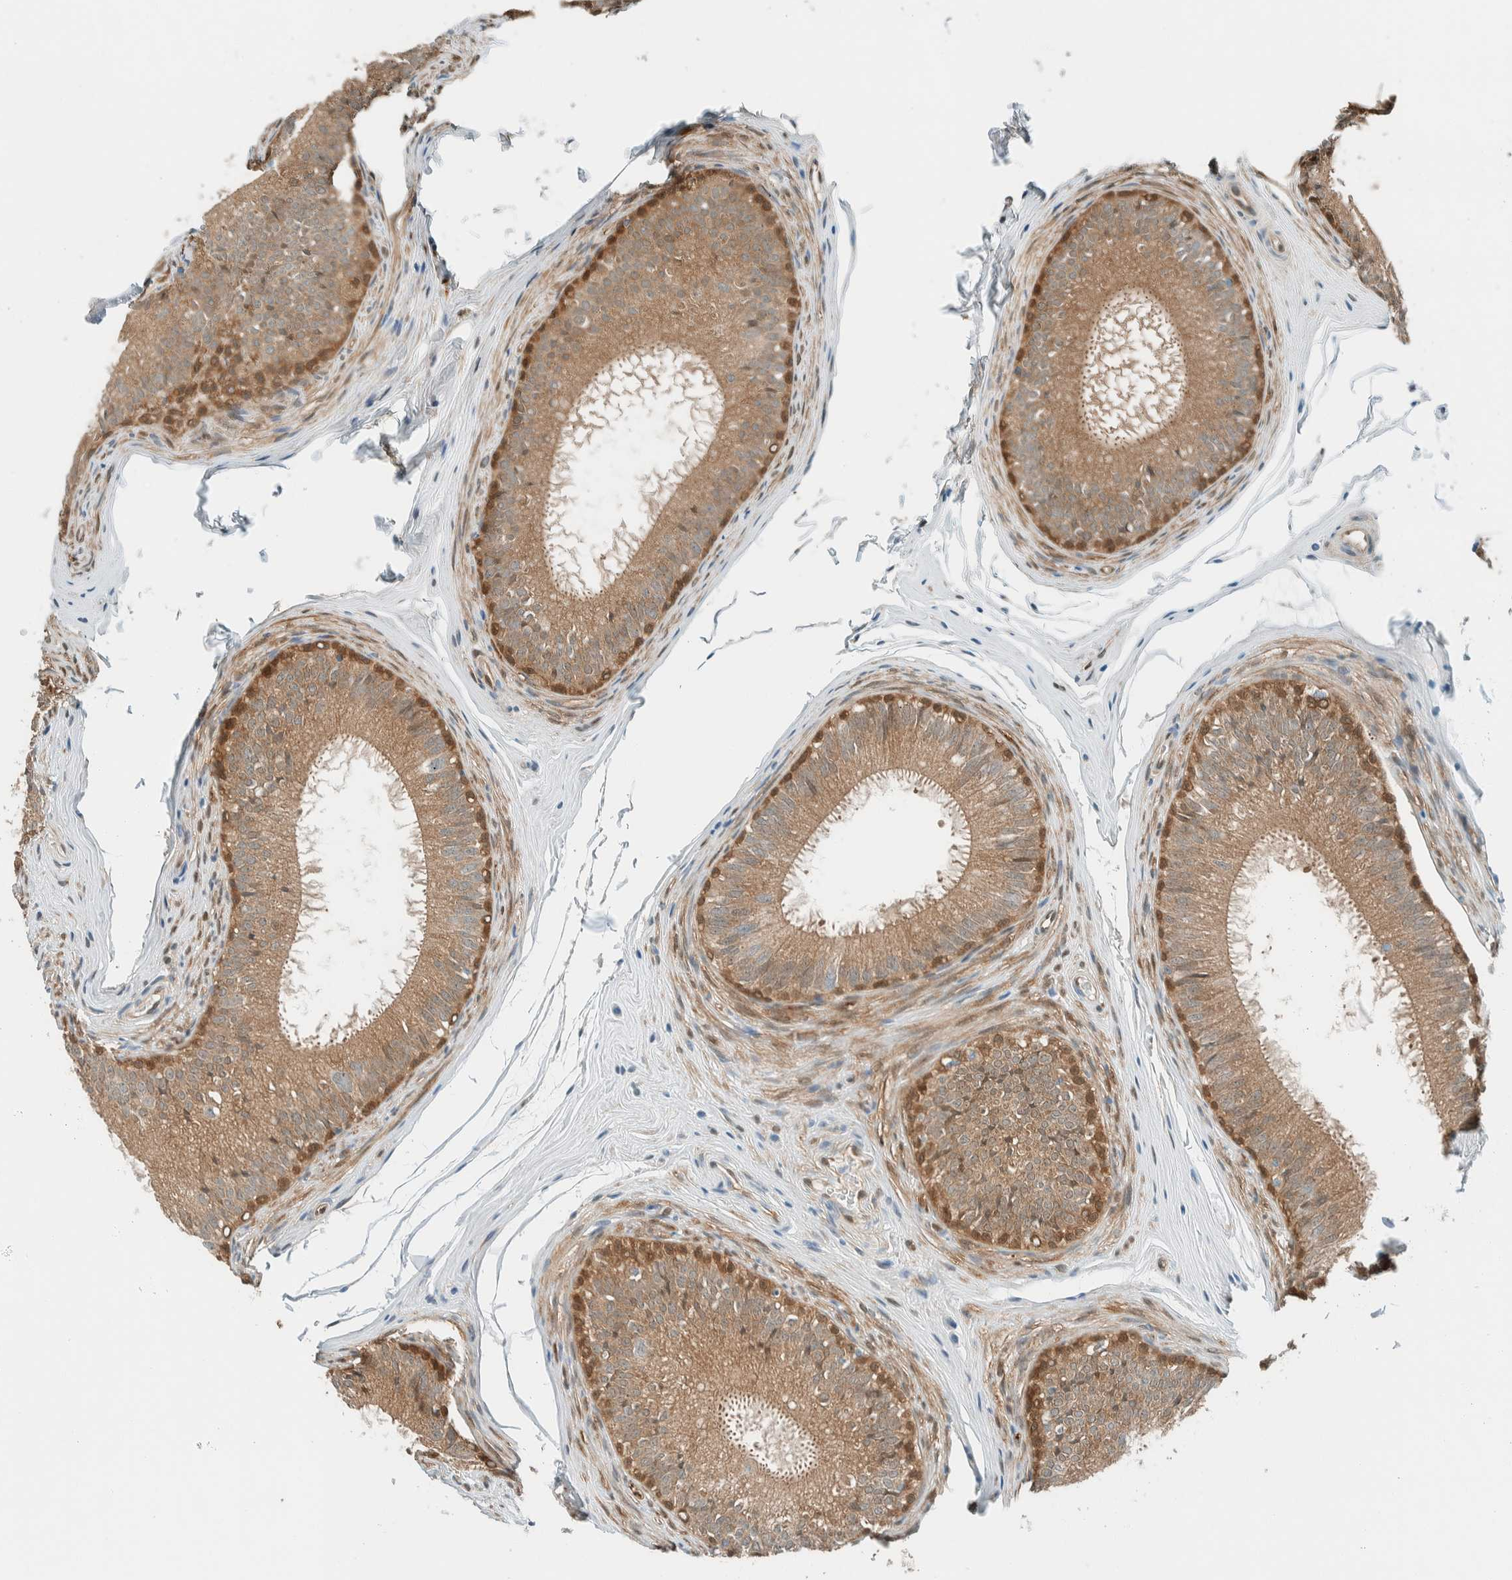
{"staining": {"intensity": "moderate", "quantity": "25%-75%", "location": "cytoplasmic/membranous,nuclear"}, "tissue": "epididymis", "cell_type": "Glandular cells", "image_type": "normal", "snomed": [{"axis": "morphology", "description": "Normal tissue, NOS"}, {"axis": "topography", "description": "Epididymis"}], "caption": "This is an image of immunohistochemistry (IHC) staining of unremarkable epididymis, which shows moderate positivity in the cytoplasmic/membranous,nuclear of glandular cells.", "gene": "NXN", "patient": {"sex": "male", "age": 32}}